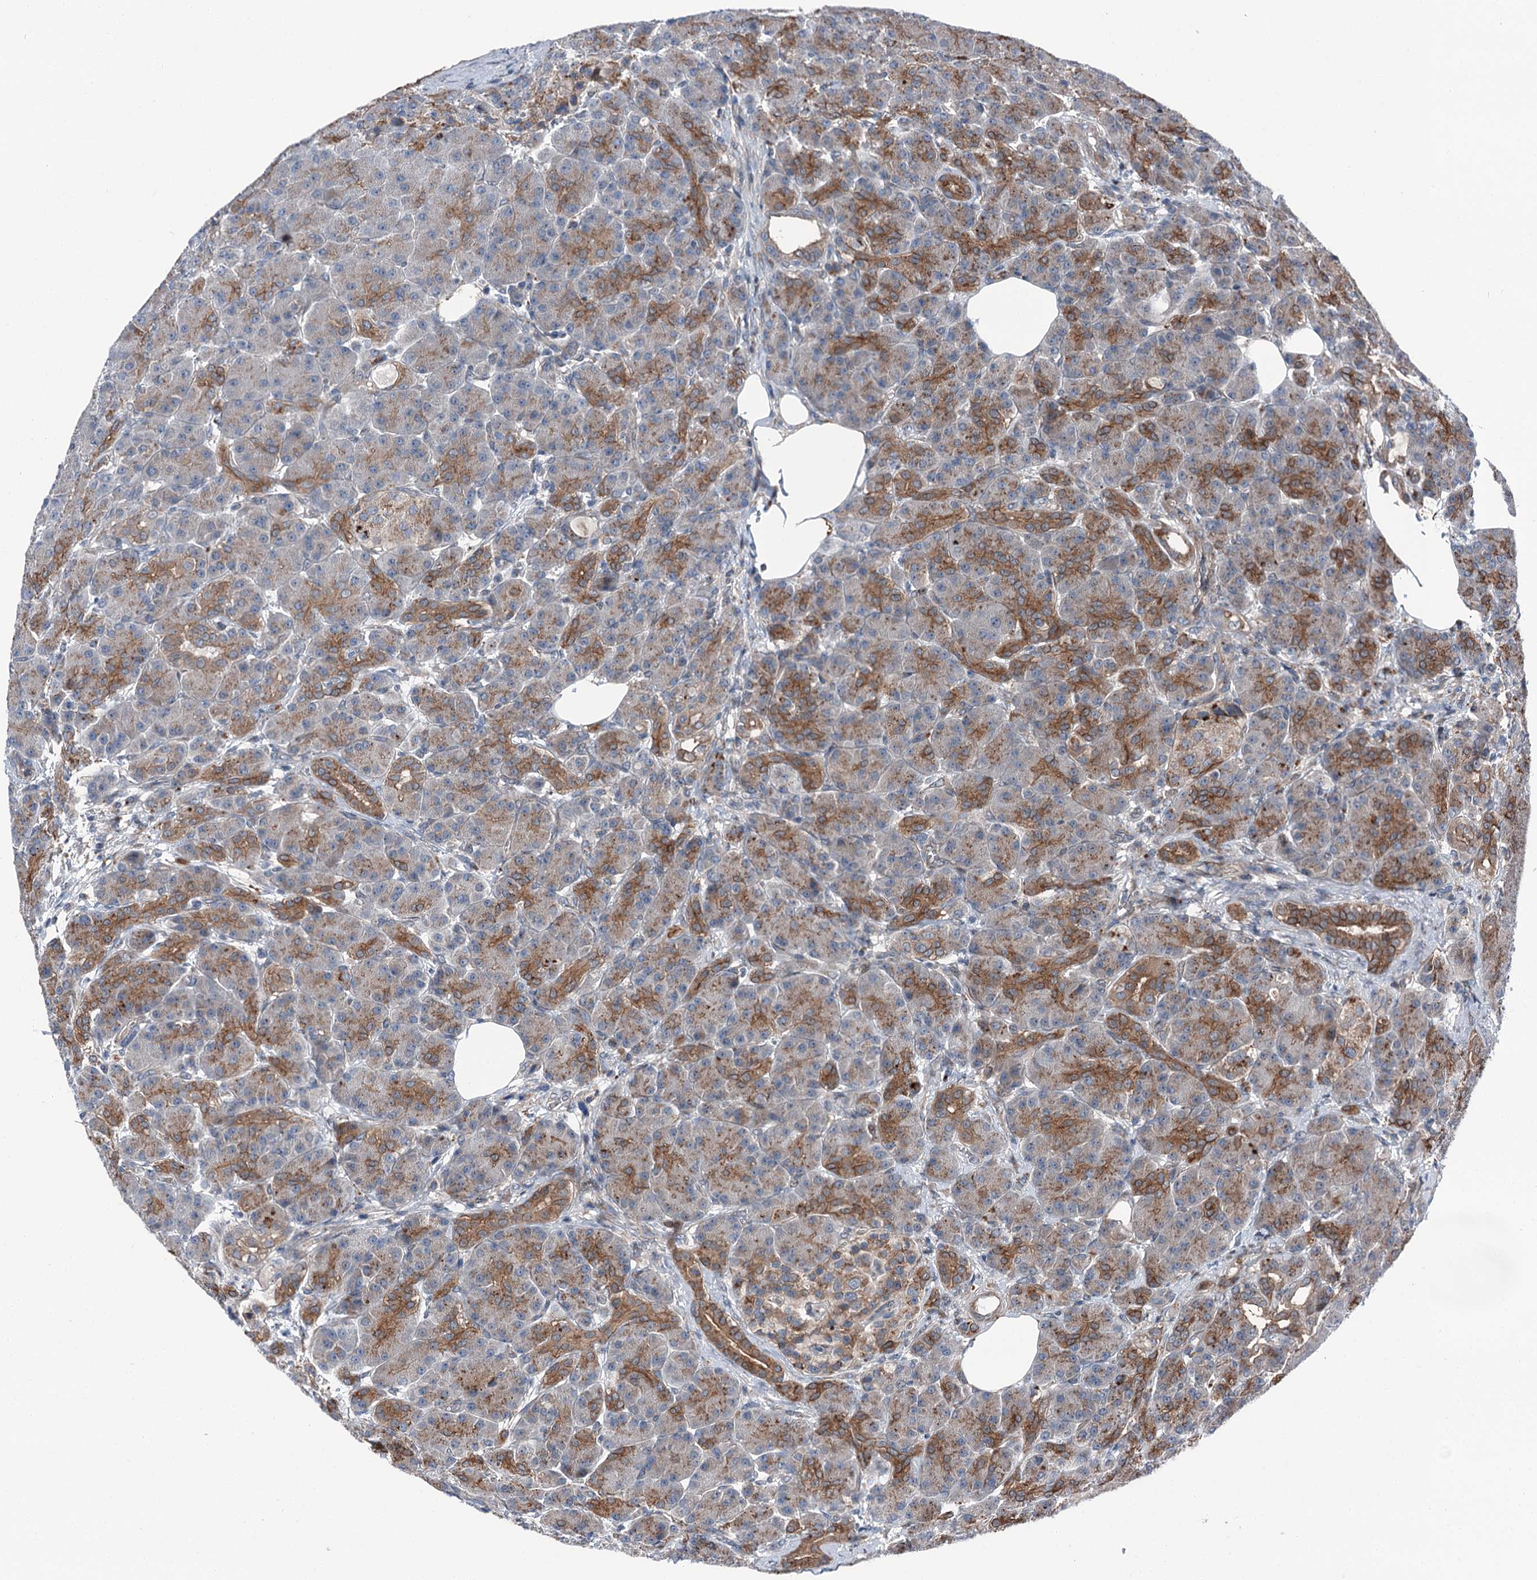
{"staining": {"intensity": "moderate", "quantity": ">75%", "location": "cytoplasmic/membranous"}, "tissue": "pancreas", "cell_type": "Exocrine glandular cells", "image_type": "normal", "snomed": [{"axis": "morphology", "description": "Normal tissue, NOS"}, {"axis": "topography", "description": "Pancreas"}], "caption": "This photomicrograph demonstrates immunohistochemistry (IHC) staining of unremarkable human pancreas, with medium moderate cytoplasmic/membranous positivity in approximately >75% of exocrine glandular cells.", "gene": "POLR1D", "patient": {"sex": "male", "age": 63}}